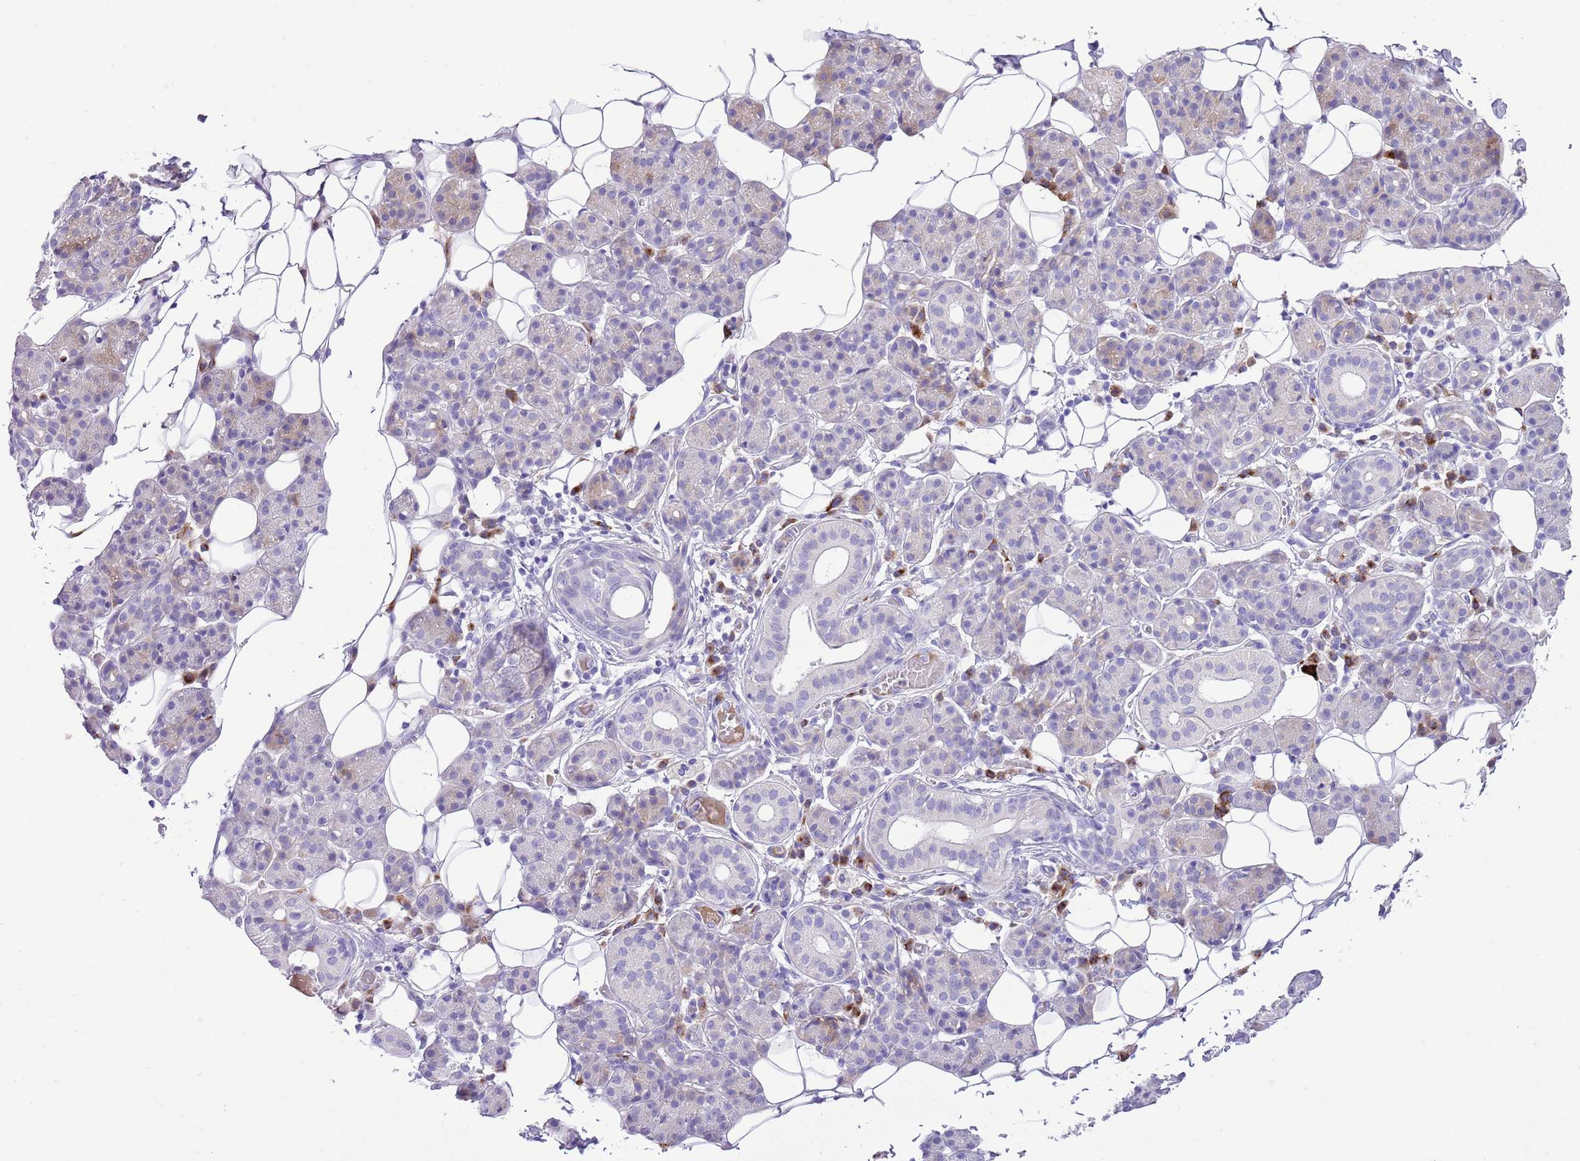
{"staining": {"intensity": "moderate", "quantity": "<25%", "location": "cytoplasmic/membranous"}, "tissue": "salivary gland", "cell_type": "Glandular cells", "image_type": "normal", "snomed": [{"axis": "morphology", "description": "Normal tissue, NOS"}, {"axis": "topography", "description": "Salivary gland"}], "caption": "Glandular cells exhibit low levels of moderate cytoplasmic/membranous staining in about <25% of cells in benign salivary gland.", "gene": "CLEC2A", "patient": {"sex": "female", "age": 33}}